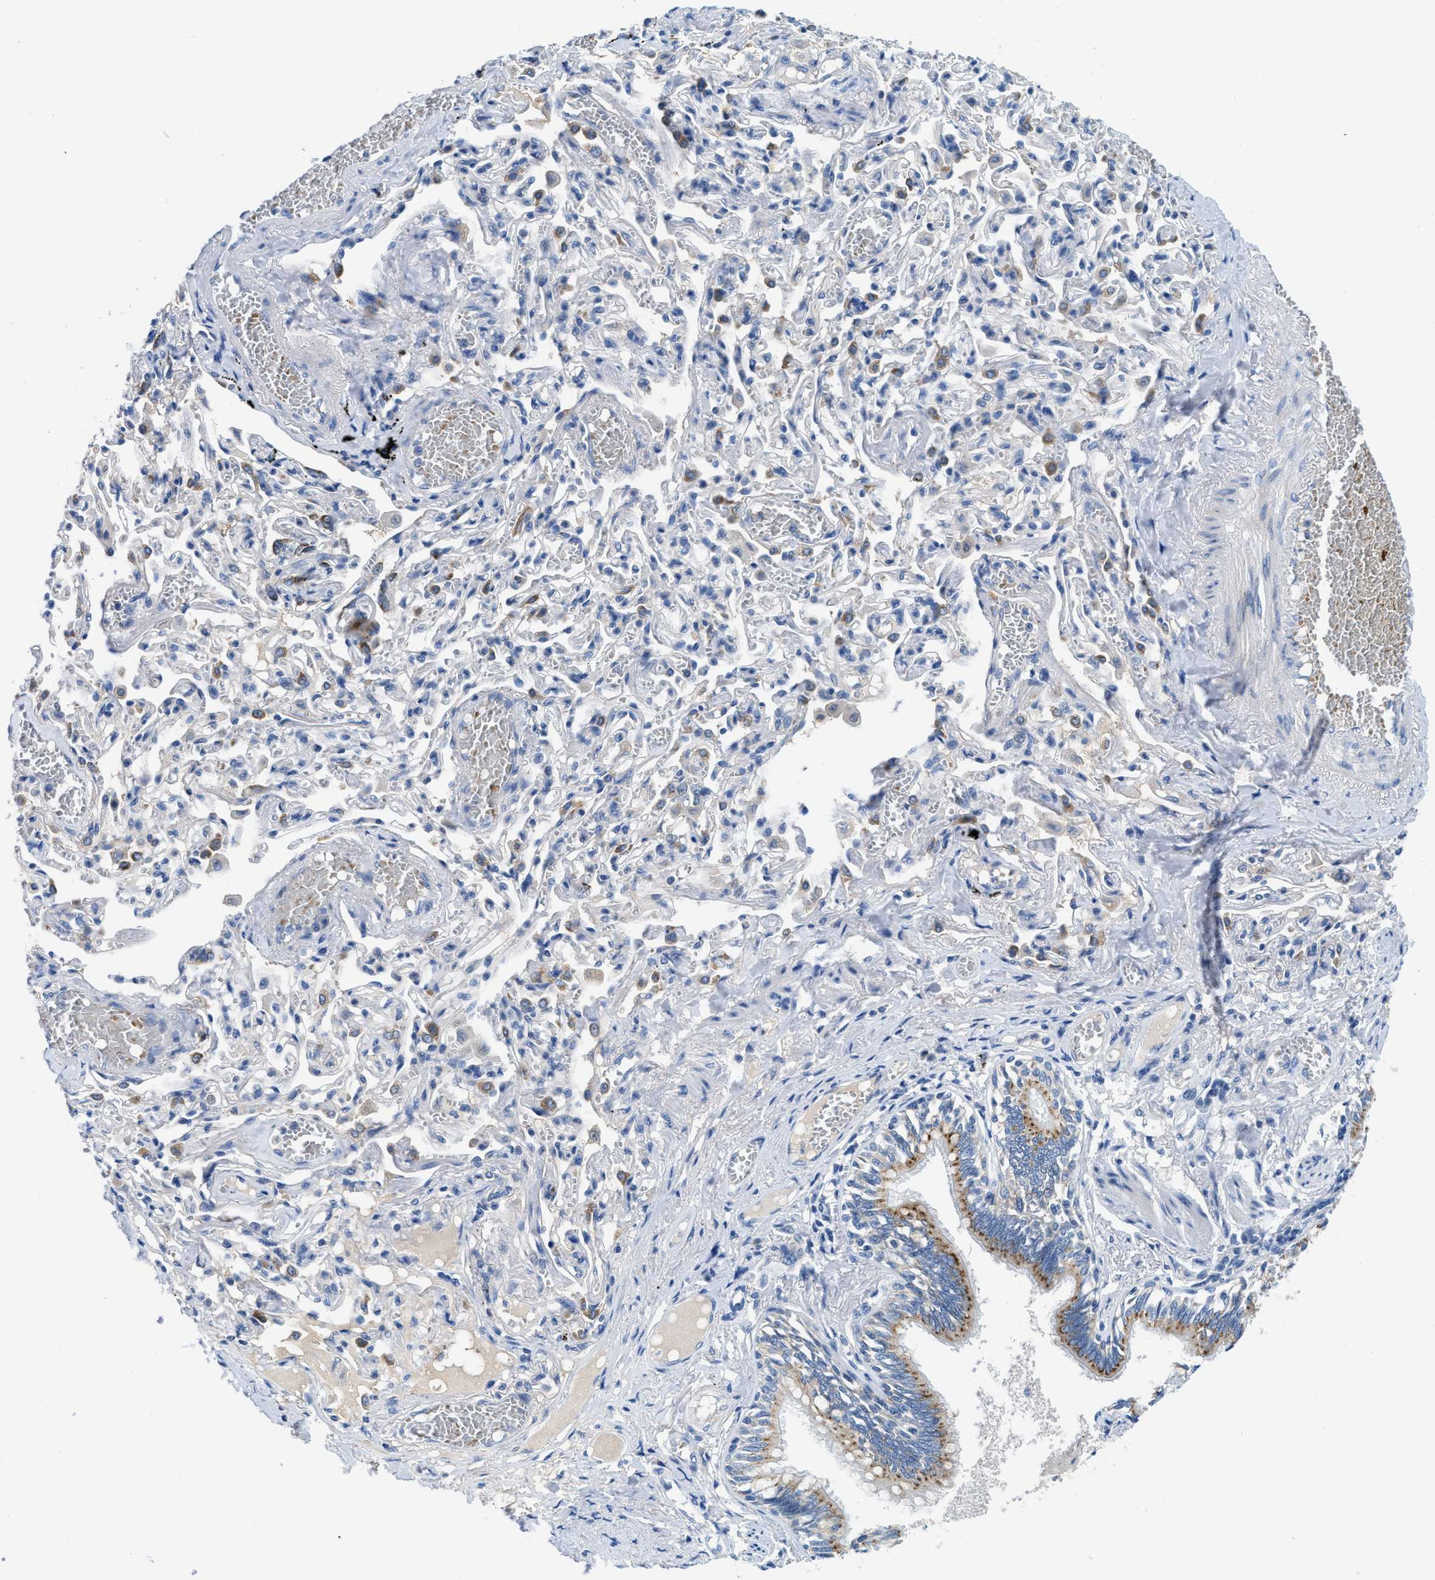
{"staining": {"intensity": "moderate", "quantity": "25%-75%", "location": "cytoplasmic/membranous"}, "tissue": "bronchus", "cell_type": "Respiratory epithelial cells", "image_type": "normal", "snomed": [{"axis": "morphology", "description": "Normal tissue, NOS"}, {"axis": "morphology", "description": "Inflammation, NOS"}, {"axis": "topography", "description": "Cartilage tissue"}, {"axis": "topography", "description": "Lung"}], "caption": "A brown stain labels moderate cytoplasmic/membranous staining of a protein in respiratory epithelial cells of benign bronchus.", "gene": "TSPAN3", "patient": {"sex": "male", "age": 71}}